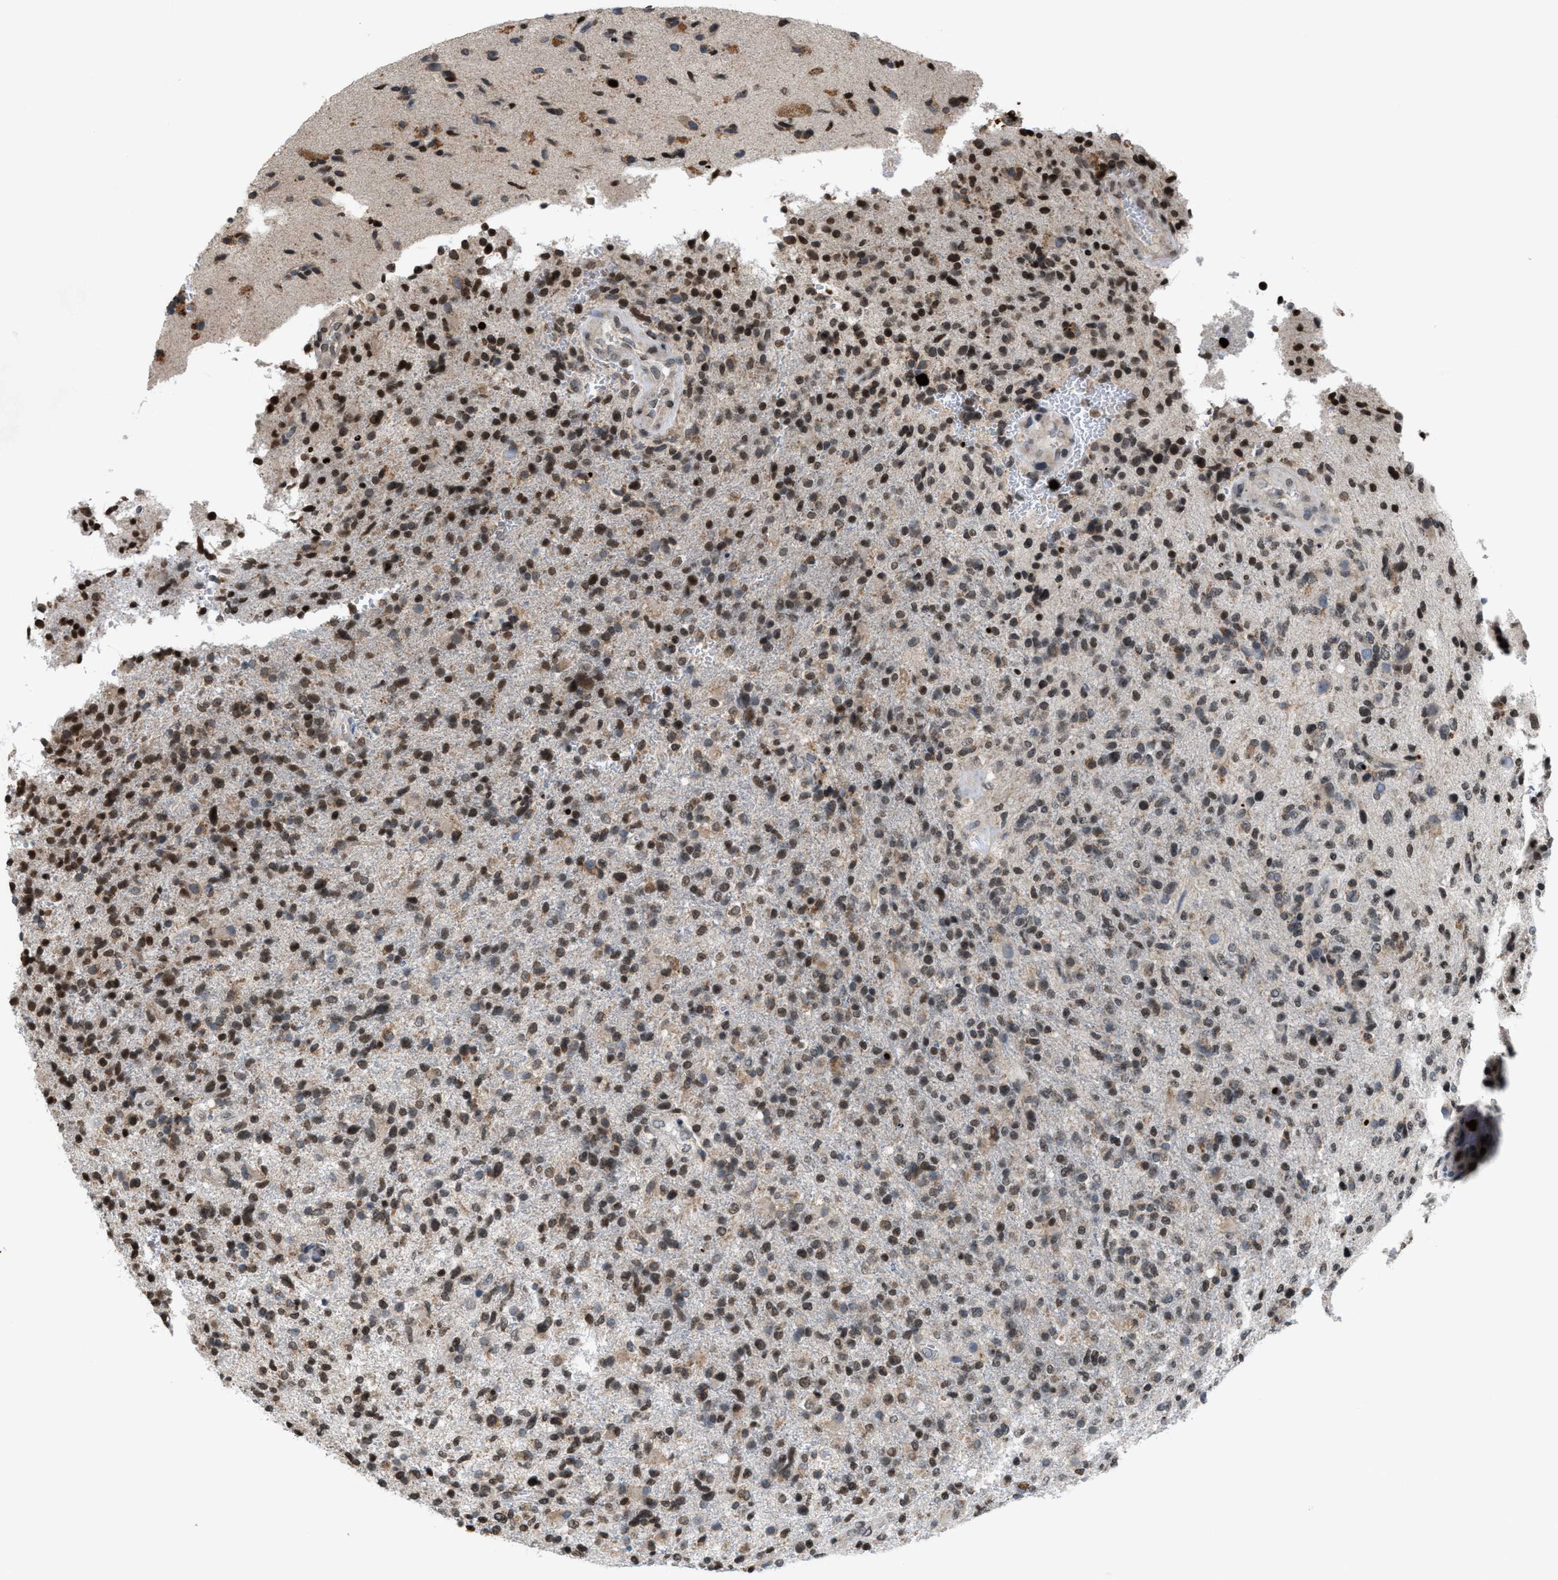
{"staining": {"intensity": "moderate", "quantity": ">75%", "location": "cytoplasmic/membranous,nuclear"}, "tissue": "glioma", "cell_type": "Tumor cells", "image_type": "cancer", "snomed": [{"axis": "morphology", "description": "Glioma, malignant, High grade"}, {"axis": "topography", "description": "Brain"}], "caption": "The immunohistochemical stain highlights moderate cytoplasmic/membranous and nuclear expression in tumor cells of malignant high-grade glioma tissue. The staining was performed using DAB, with brown indicating positive protein expression. Nuclei are stained blue with hematoxylin.", "gene": "PRUNE2", "patient": {"sex": "male", "age": 72}}